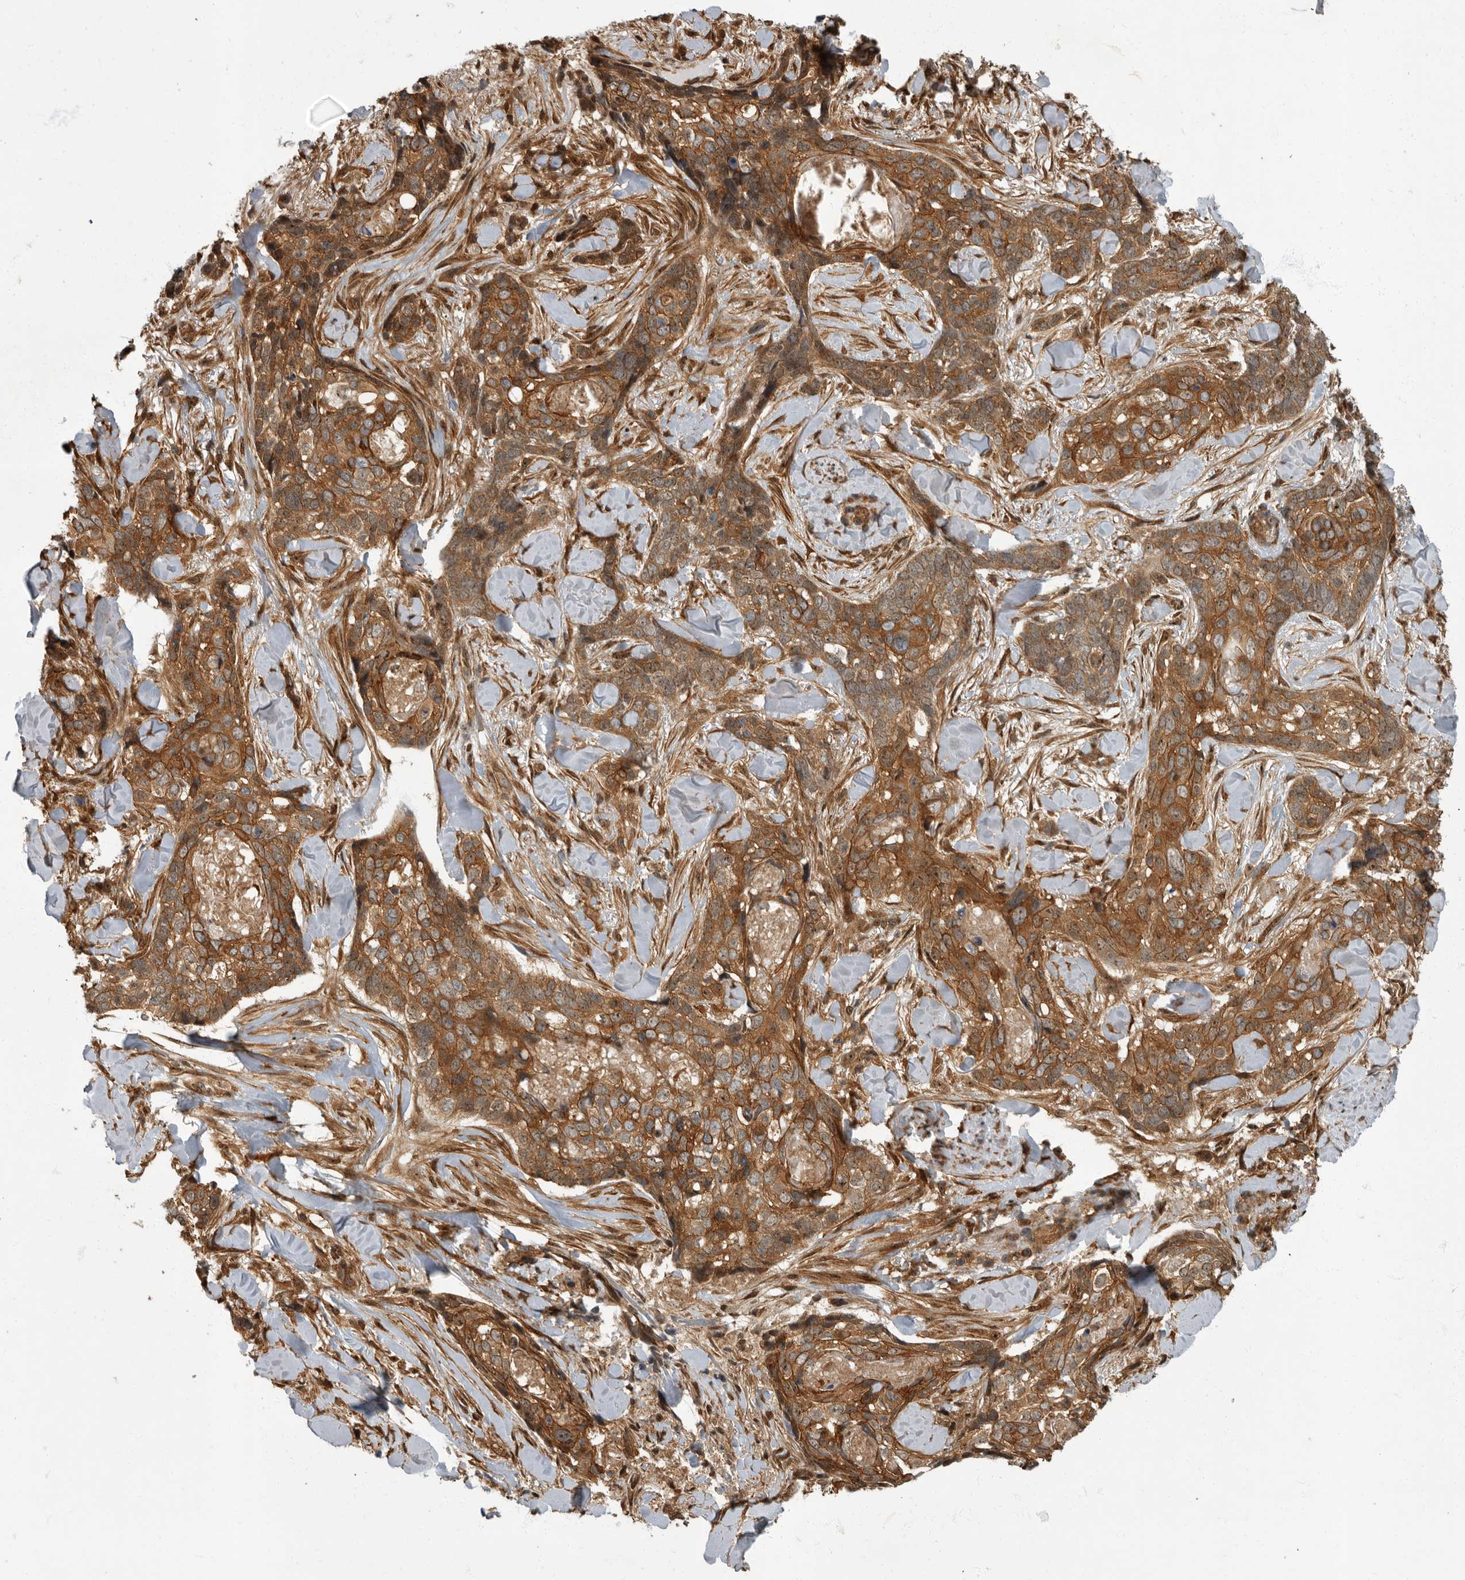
{"staining": {"intensity": "strong", "quantity": ">75%", "location": "cytoplasmic/membranous"}, "tissue": "skin cancer", "cell_type": "Tumor cells", "image_type": "cancer", "snomed": [{"axis": "morphology", "description": "Basal cell carcinoma"}, {"axis": "topography", "description": "Skin"}], "caption": "High-magnification brightfield microscopy of skin cancer stained with DAB (3,3'-diaminobenzidine) (brown) and counterstained with hematoxylin (blue). tumor cells exhibit strong cytoplasmic/membranous positivity is appreciated in about>75% of cells.", "gene": "VPS50", "patient": {"sex": "female", "age": 82}}